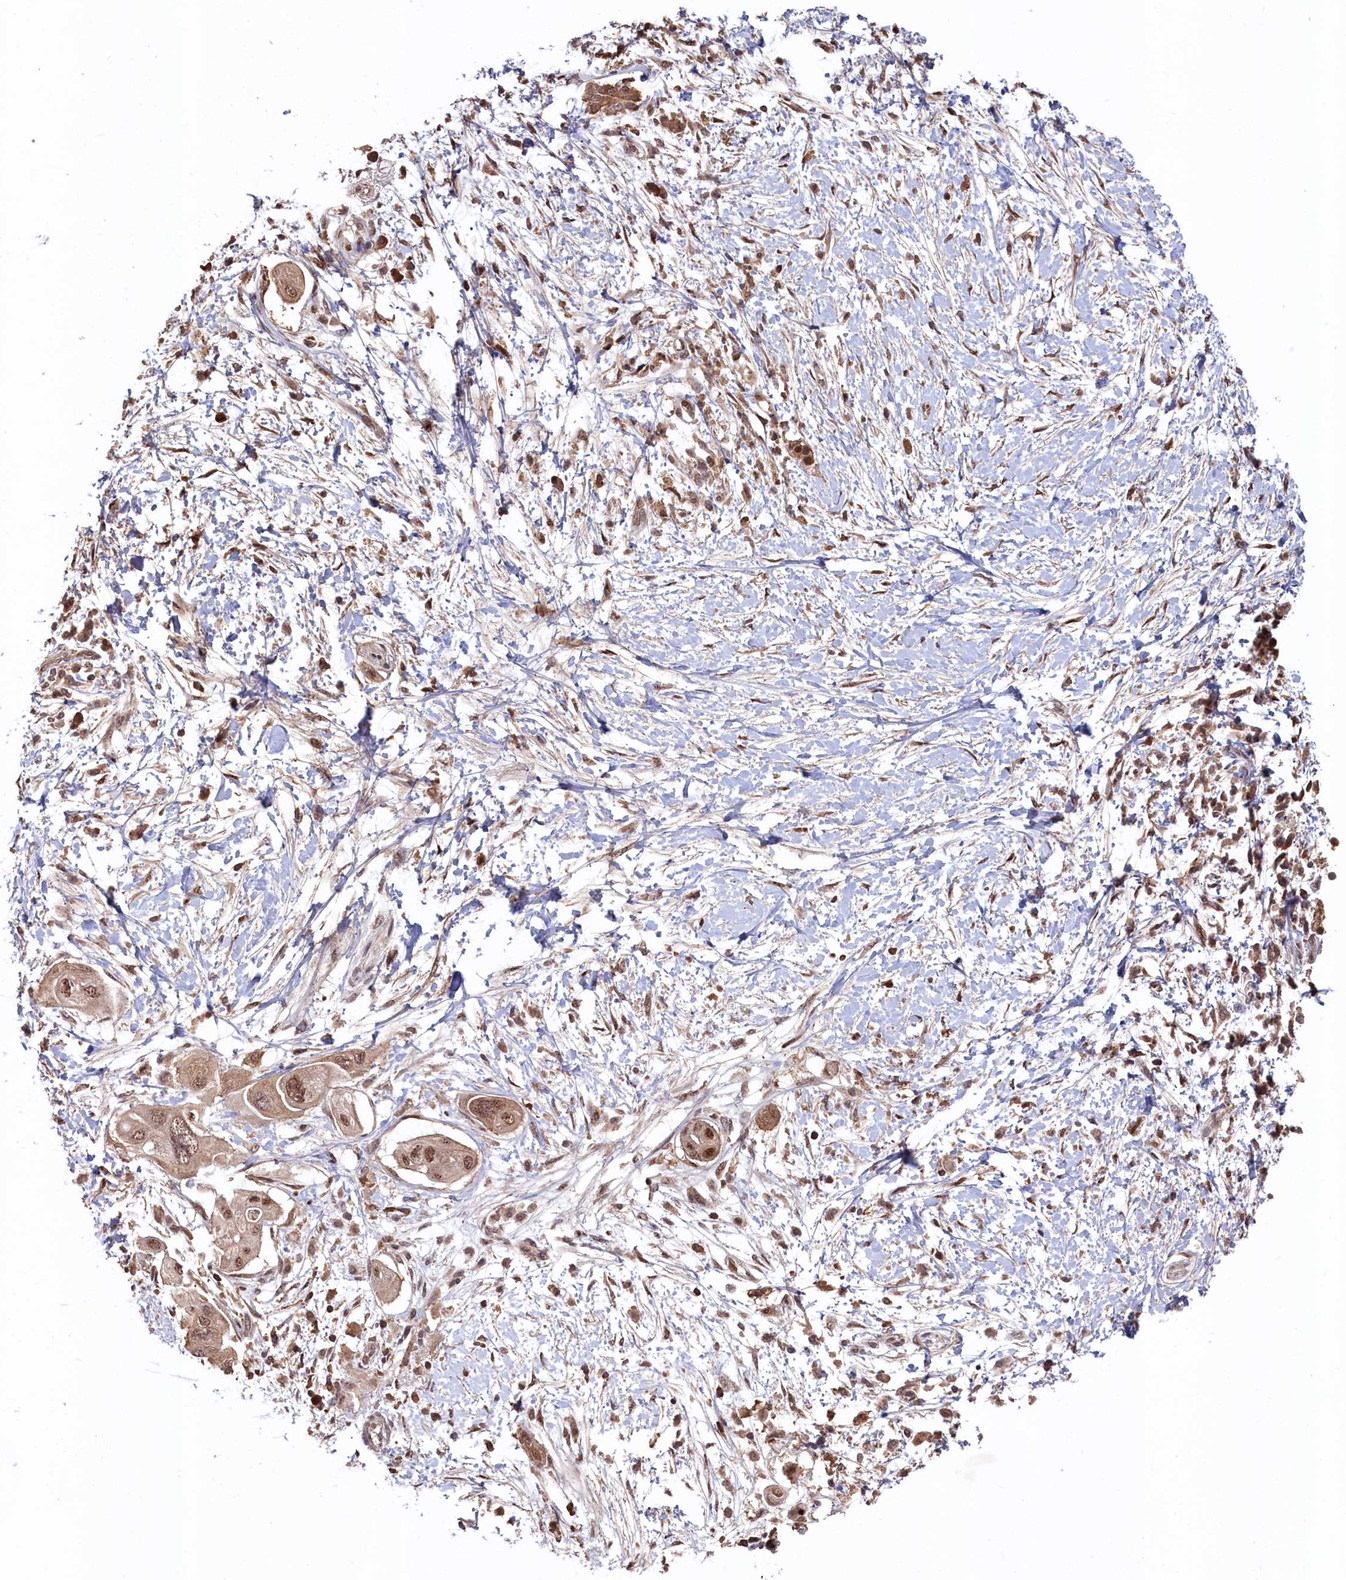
{"staining": {"intensity": "moderate", "quantity": ">75%", "location": "cytoplasmic/membranous,nuclear"}, "tissue": "pancreatic cancer", "cell_type": "Tumor cells", "image_type": "cancer", "snomed": [{"axis": "morphology", "description": "Adenocarcinoma, NOS"}, {"axis": "topography", "description": "Pancreas"}], "caption": "Immunohistochemistry (IHC) of pancreatic adenocarcinoma demonstrates medium levels of moderate cytoplasmic/membranous and nuclear expression in approximately >75% of tumor cells.", "gene": "CLPX", "patient": {"sex": "male", "age": 68}}